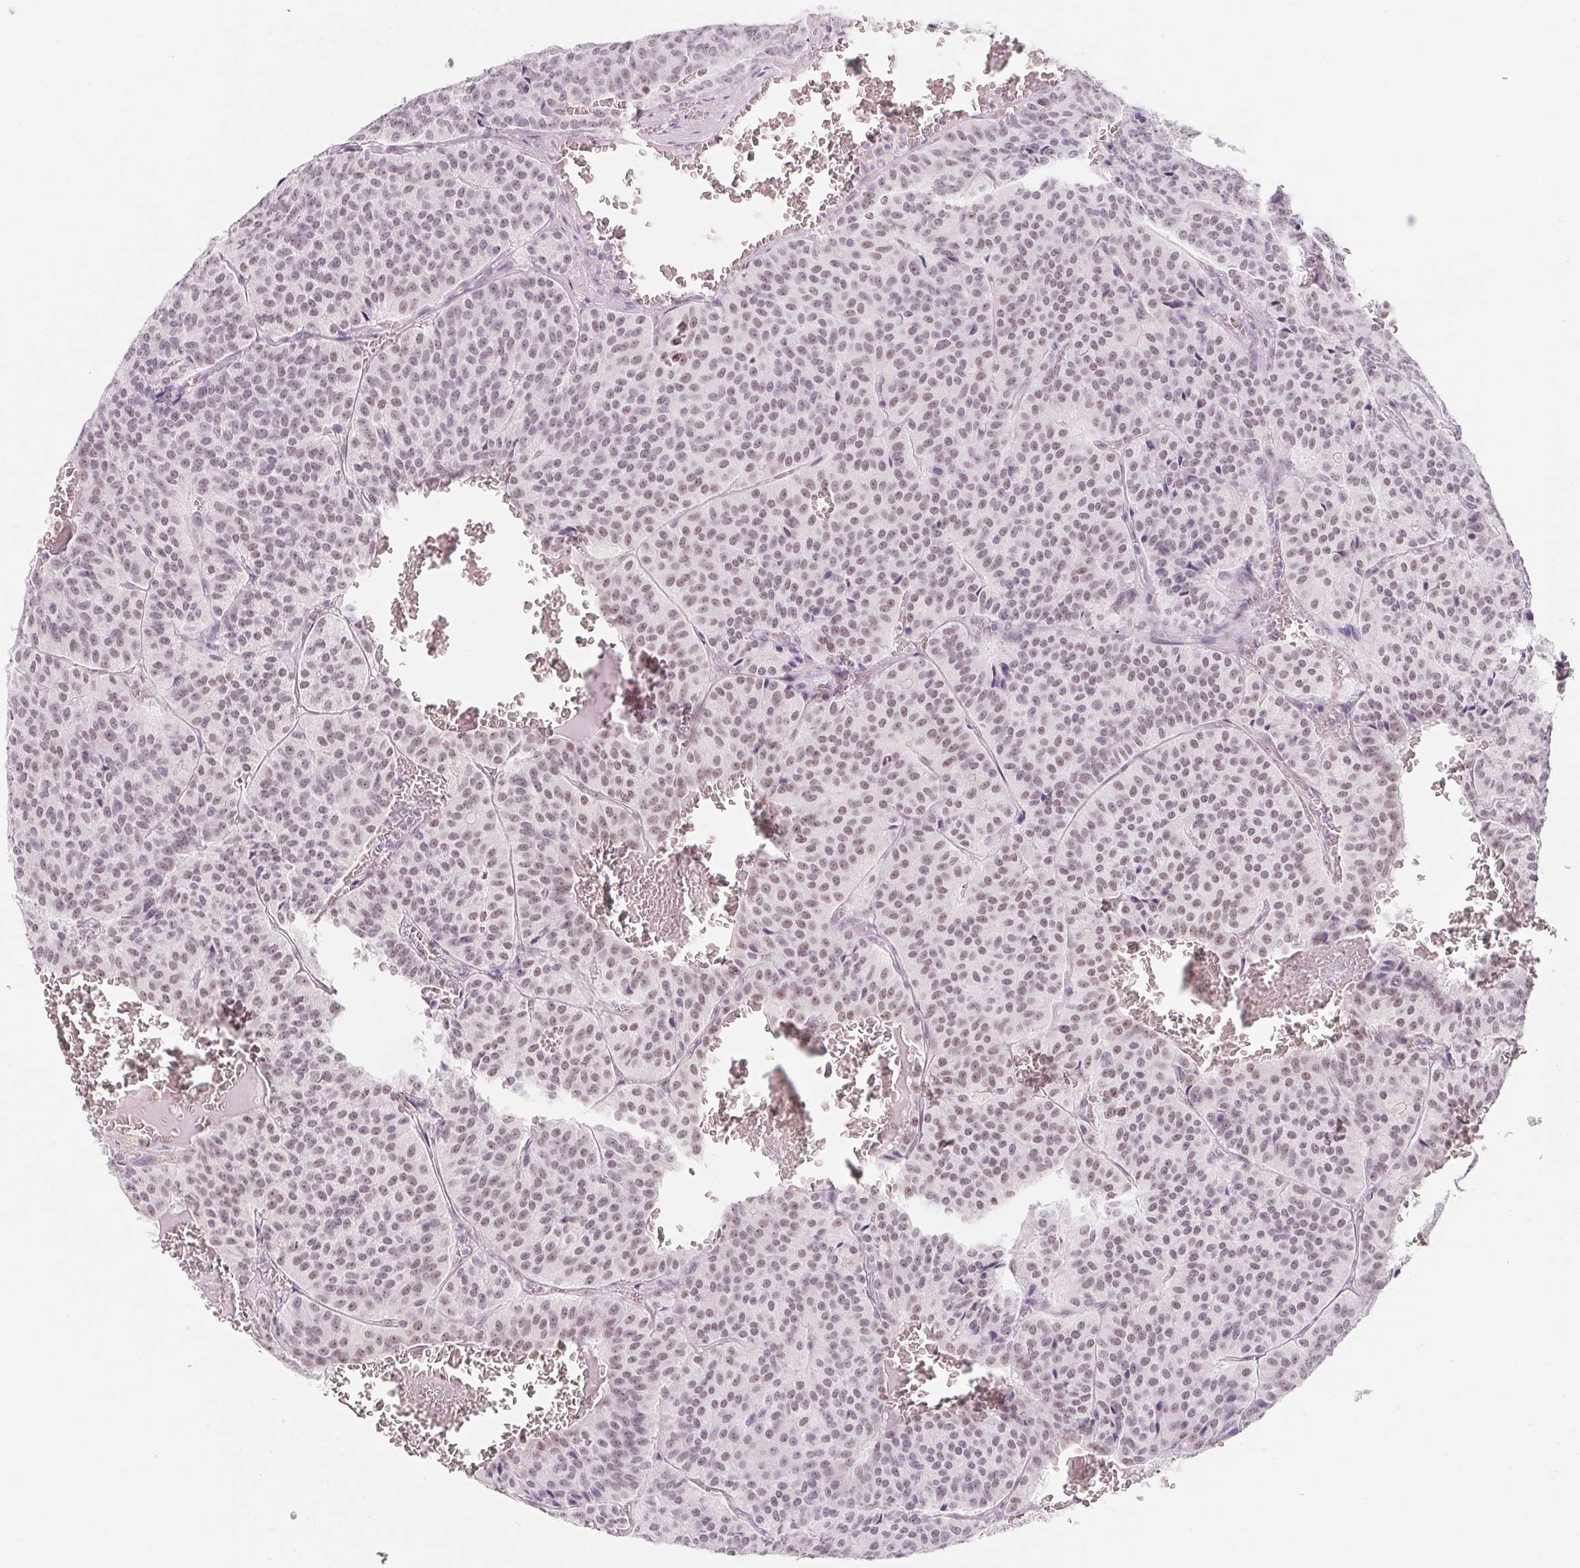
{"staining": {"intensity": "weak", "quantity": ">75%", "location": "nuclear"}, "tissue": "carcinoid", "cell_type": "Tumor cells", "image_type": "cancer", "snomed": [{"axis": "morphology", "description": "Carcinoid, malignant, NOS"}, {"axis": "topography", "description": "Lung"}], "caption": "Malignant carcinoid stained for a protein exhibits weak nuclear positivity in tumor cells.", "gene": "ZIC4", "patient": {"sex": "male", "age": 70}}